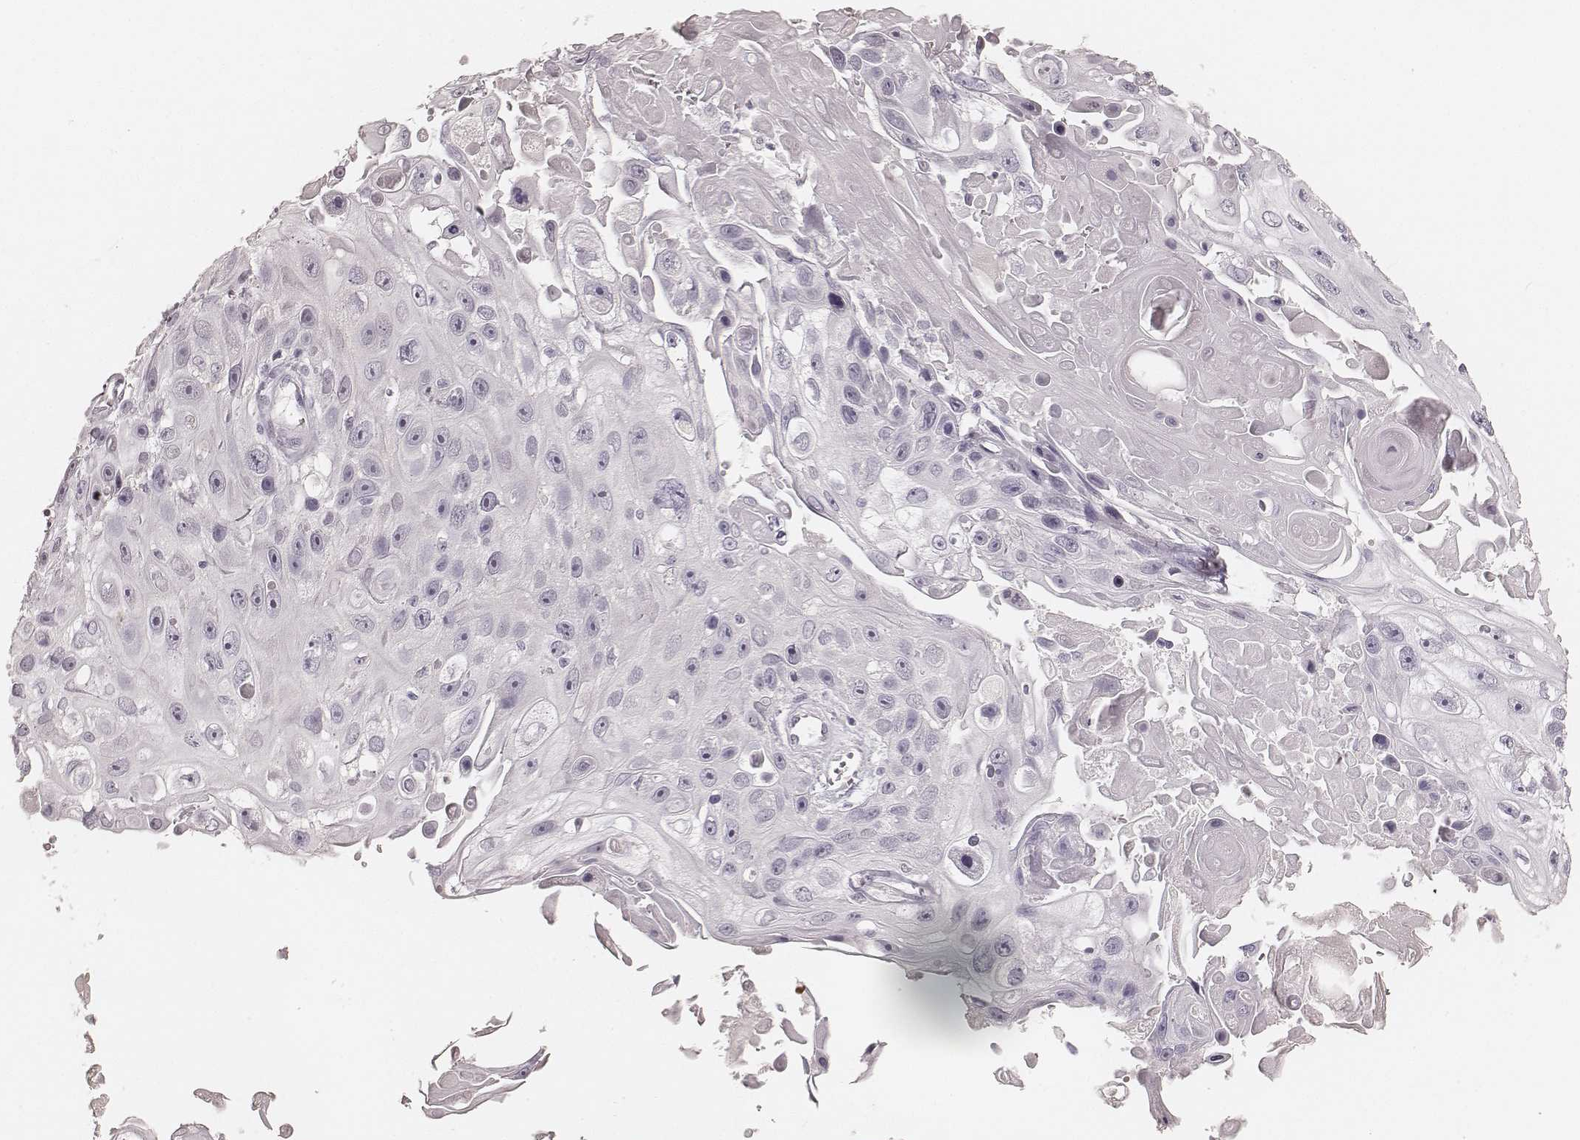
{"staining": {"intensity": "negative", "quantity": "none", "location": "none"}, "tissue": "skin cancer", "cell_type": "Tumor cells", "image_type": "cancer", "snomed": [{"axis": "morphology", "description": "Squamous cell carcinoma, NOS"}, {"axis": "topography", "description": "Skin"}], "caption": "A histopathology image of human skin cancer is negative for staining in tumor cells. (DAB (3,3'-diaminobenzidine) IHC with hematoxylin counter stain).", "gene": "KRT26", "patient": {"sex": "male", "age": 82}}